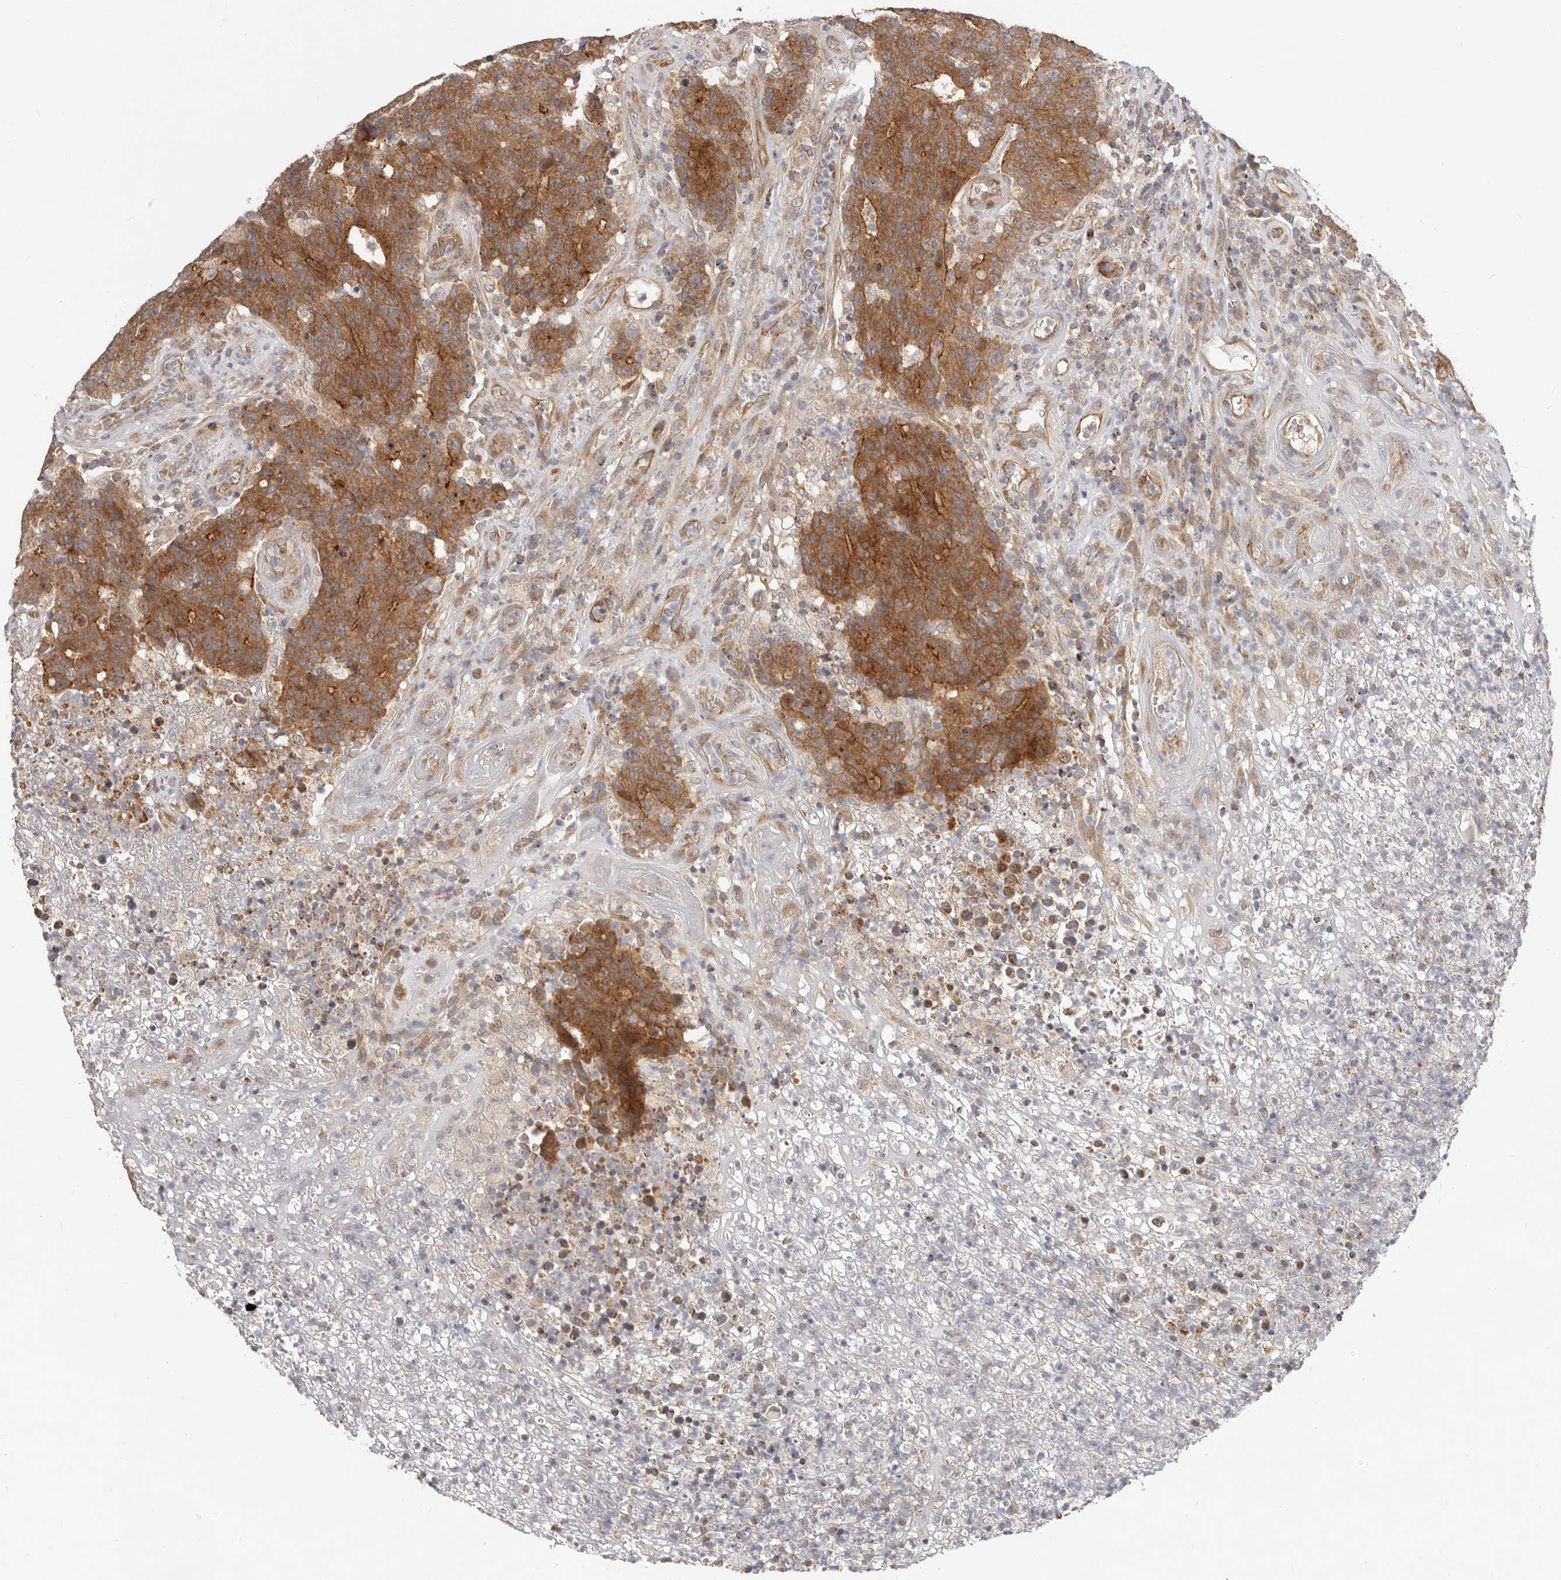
{"staining": {"intensity": "moderate", "quantity": ">75%", "location": "cytoplasmic/membranous"}, "tissue": "colorectal cancer", "cell_type": "Tumor cells", "image_type": "cancer", "snomed": [{"axis": "morphology", "description": "Normal tissue, NOS"}, {"axis": "morphology", "description": "Adenocarcinoma, NOS"}, {"axis": "topography", "description": "Colon"}], "caption": "High-magnification brightfield microscopy of adenocarcinoma (colorectal) stained with DAB (brown) and counterstained with hematoxylin (blue). tumor cells exhibit moderate cytoplasmic/membranous positivity is appreciated in about>75% of cells.", "gene": "USP49", "patient": {"sex": "female", "age": 75}}